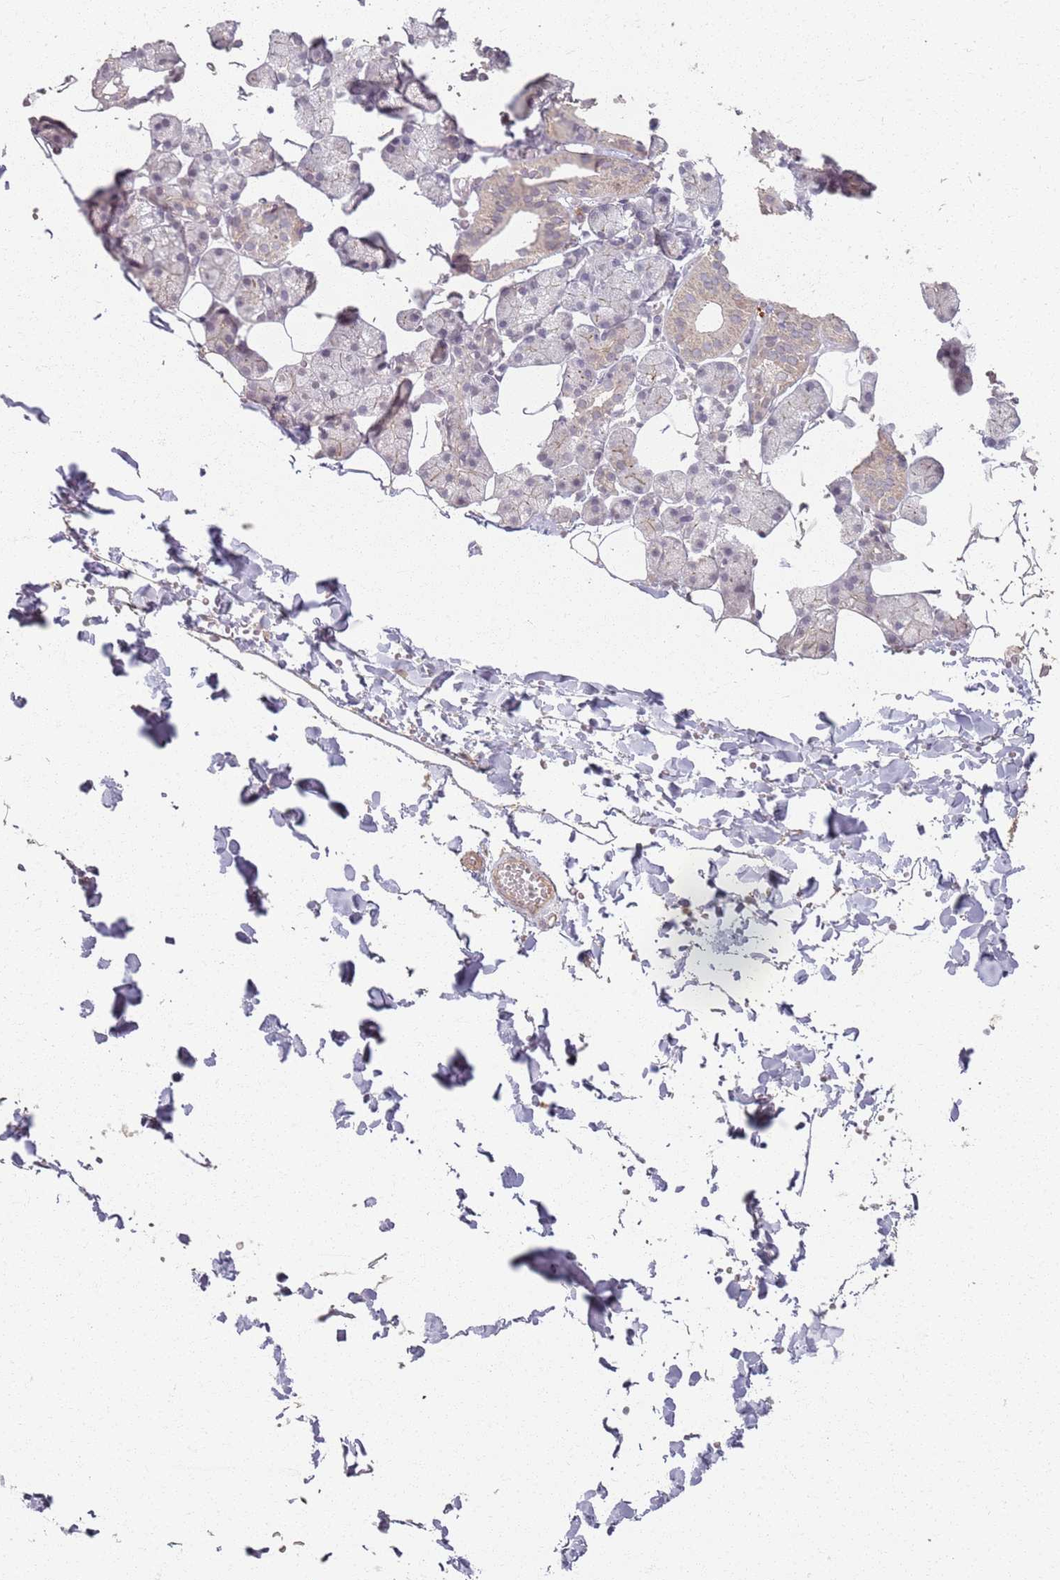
{"staining": {"intensity": "weak", "quantity": "<25%", "location": "cytoplasmic/membranous"}, "tissue": "salivary gland", "cell_type": "Glandular cells", "image_type": "normal", "snomed": [{"axis": "morphology", "description": "Normal tissue, NOS"}, {"axis": "topography", "description": "Salivary gland"}], "caption": "IHC micrograph of normal salivary gland: salivary gland stained with DAB (3,3'-diaminobenzidine) shows no significant protein positivity in glandular cells.", "gene": "CCDC168", "patient": {"sex": "female", "age": 33}}